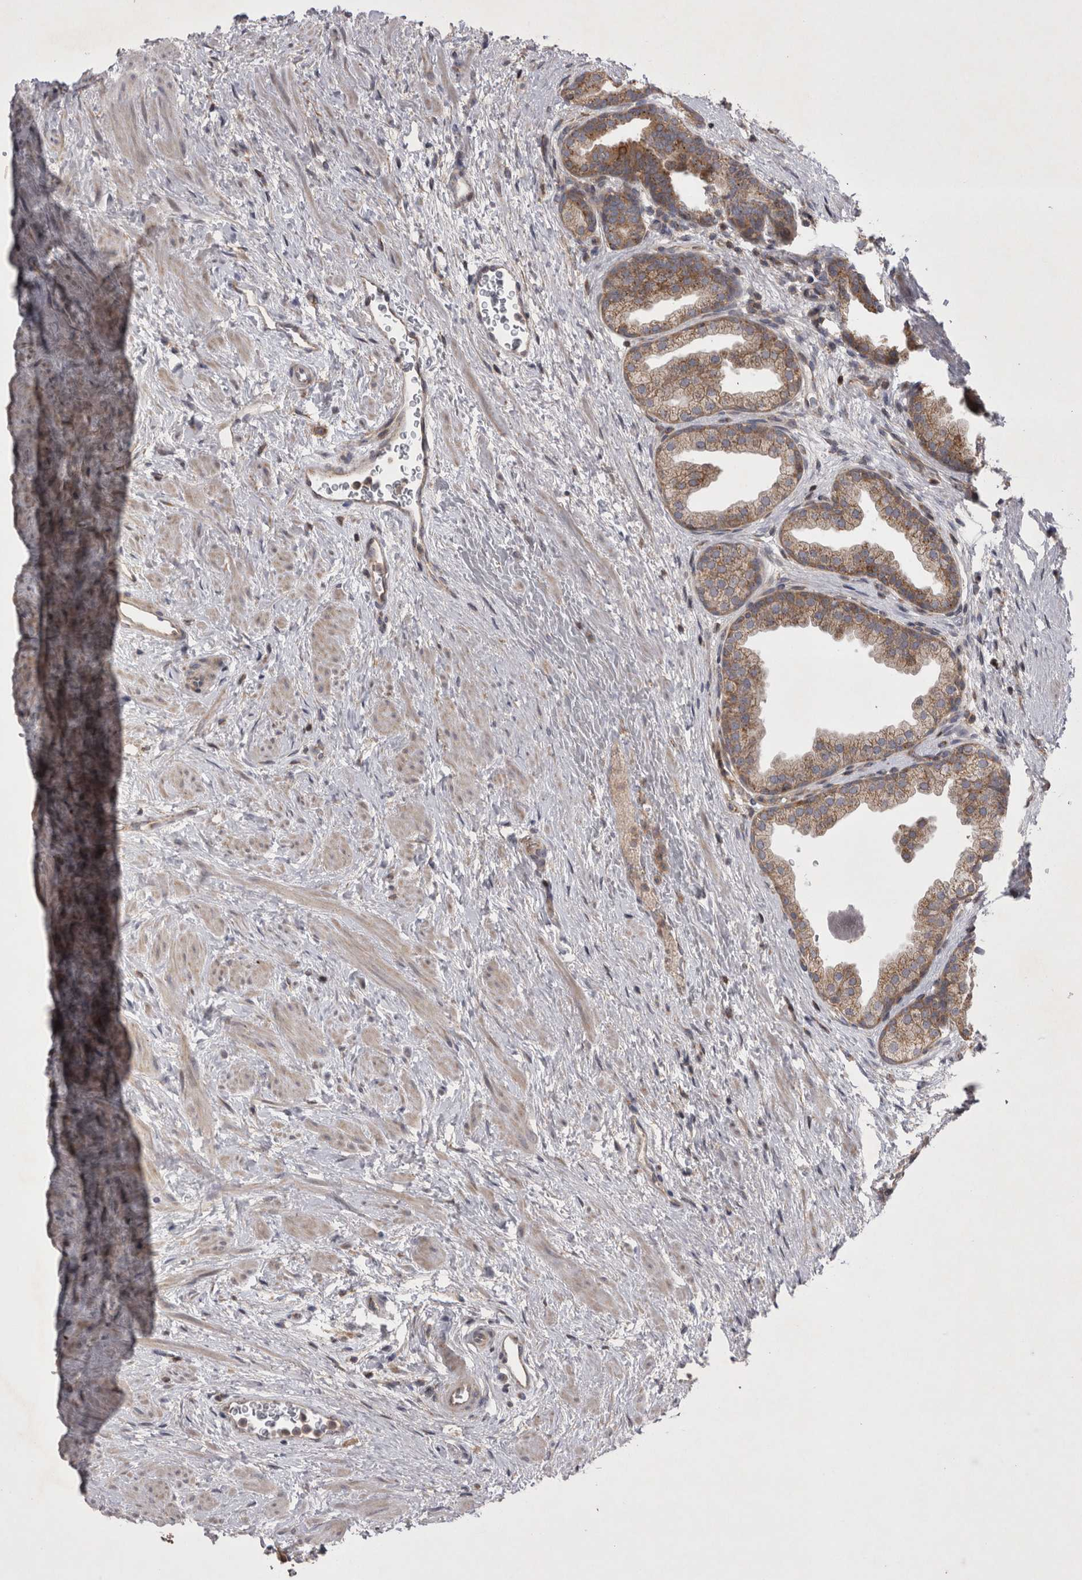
{"staining": {"intensity": "moderate", "quantity": "25%-75%", "location": "cytoplasmic/membranous"}, "tissue": "prostate", "cell_type": "Glandular cells", "image_type": "normal", "snomed": [{"axis": "morphology", "description": "Normal tissue, NOS"}, {"axis": "topography", "description": "Prostate"}], "caption": "An immunohistochemistry (IHC) photomicrograph of normal tissue is shown. Protein staining in brown highlights moderate cytoplasmic/membranous positivity in prostate within glandular cells.", "gene": "TSPOAP1", "patient": {"sex": "male", "age": 48}}